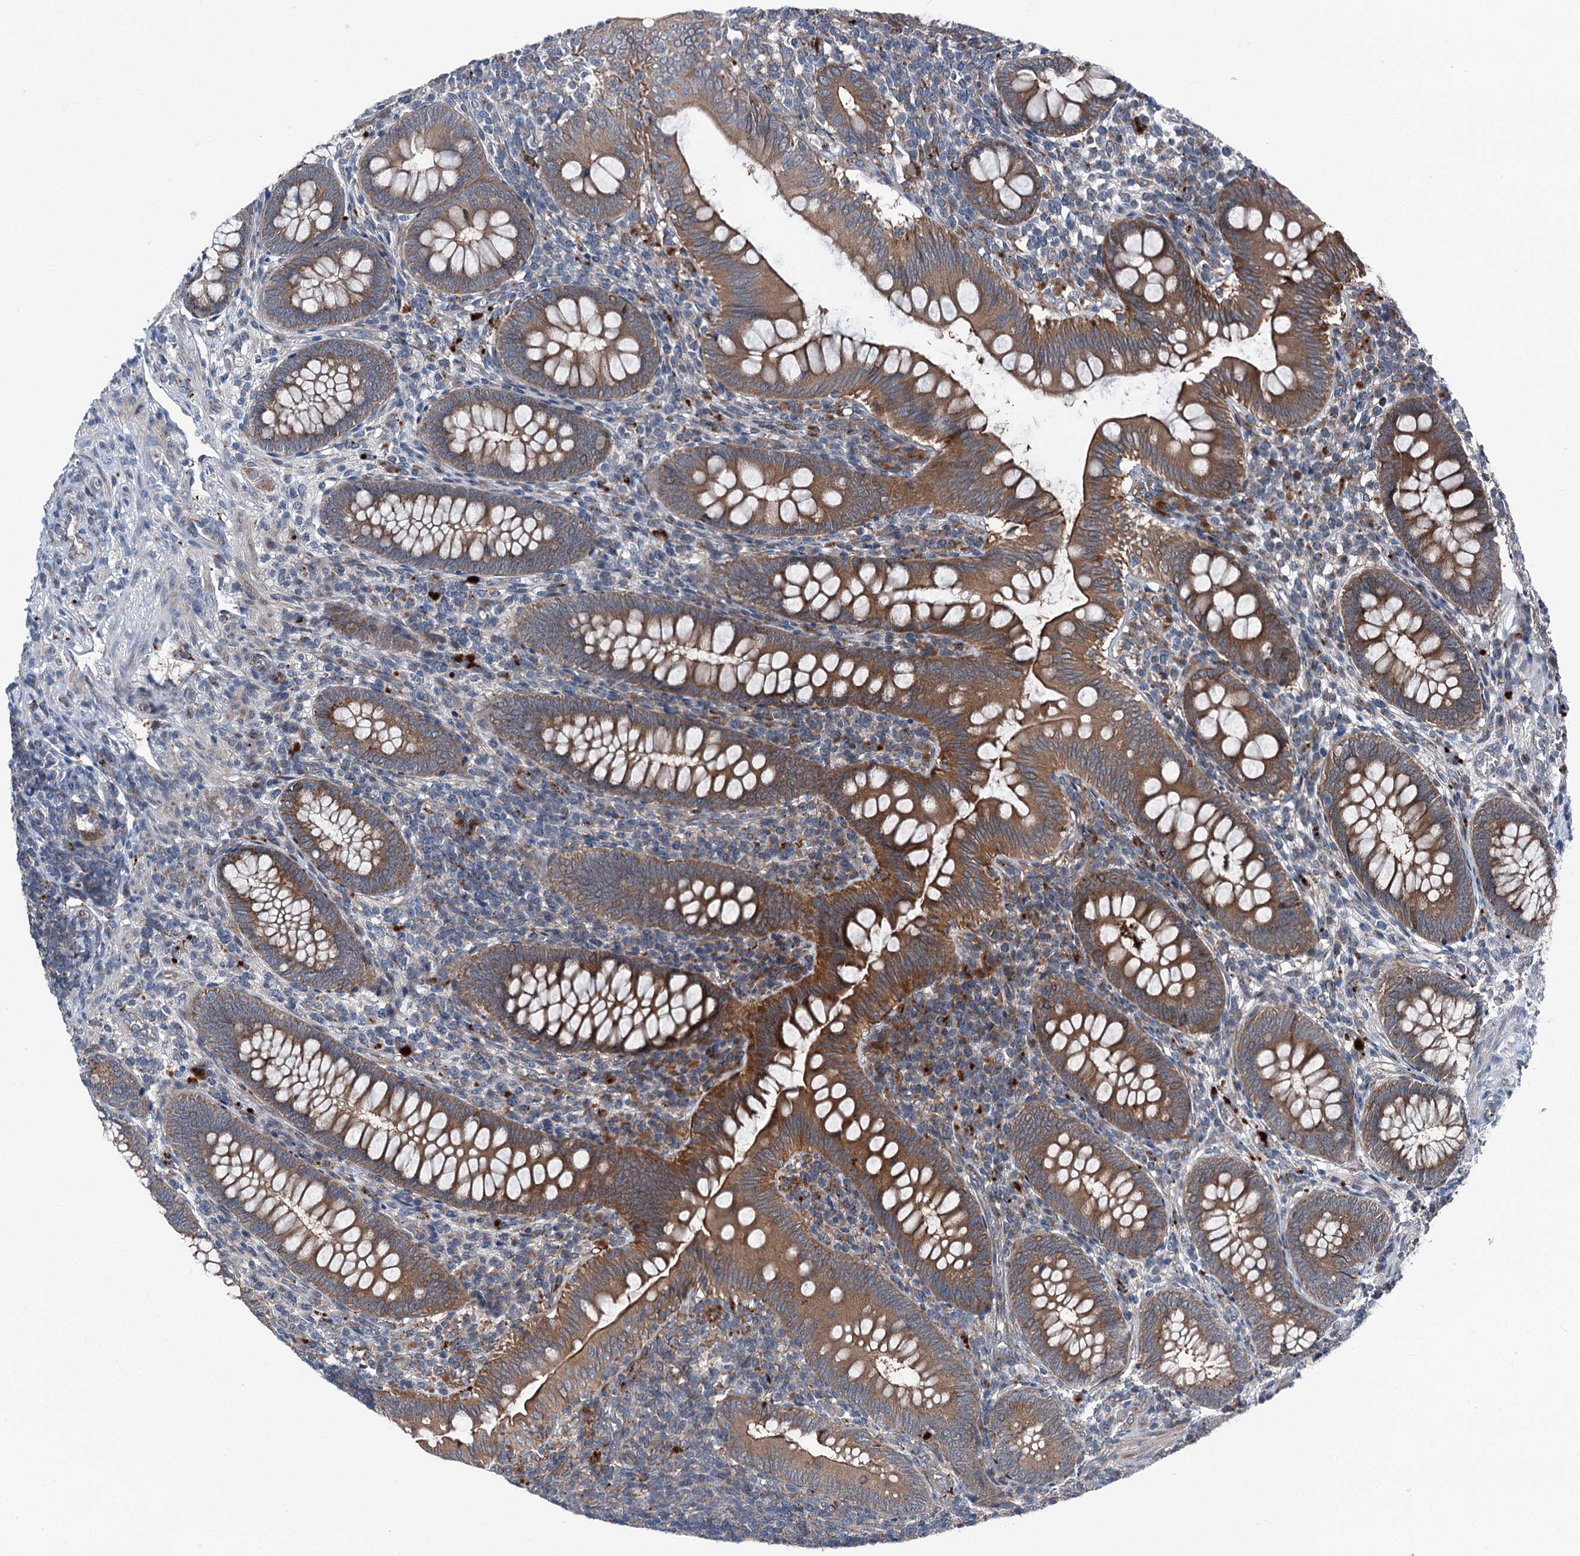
{"staining": {"intensity": "moderate", "quantity": ">75%", "location": "cytoplasmic/membranous"}, "tissue": "appendix", "cell_type": "Glandular cells", "image_type": "normal", "snomed": [{"axis": "morphology", "description": "Normal tissue, NOS"}, {"axis": "topography", "description": "Appendix"}], "caption": "Glandular cells reveal medium levels of moderate cytoplasmic/membranous staining in approximately >75% of cells in unremarkable appendix.", "gene": "POLR1D", "patient": {"sex": "male", "age": 14}}